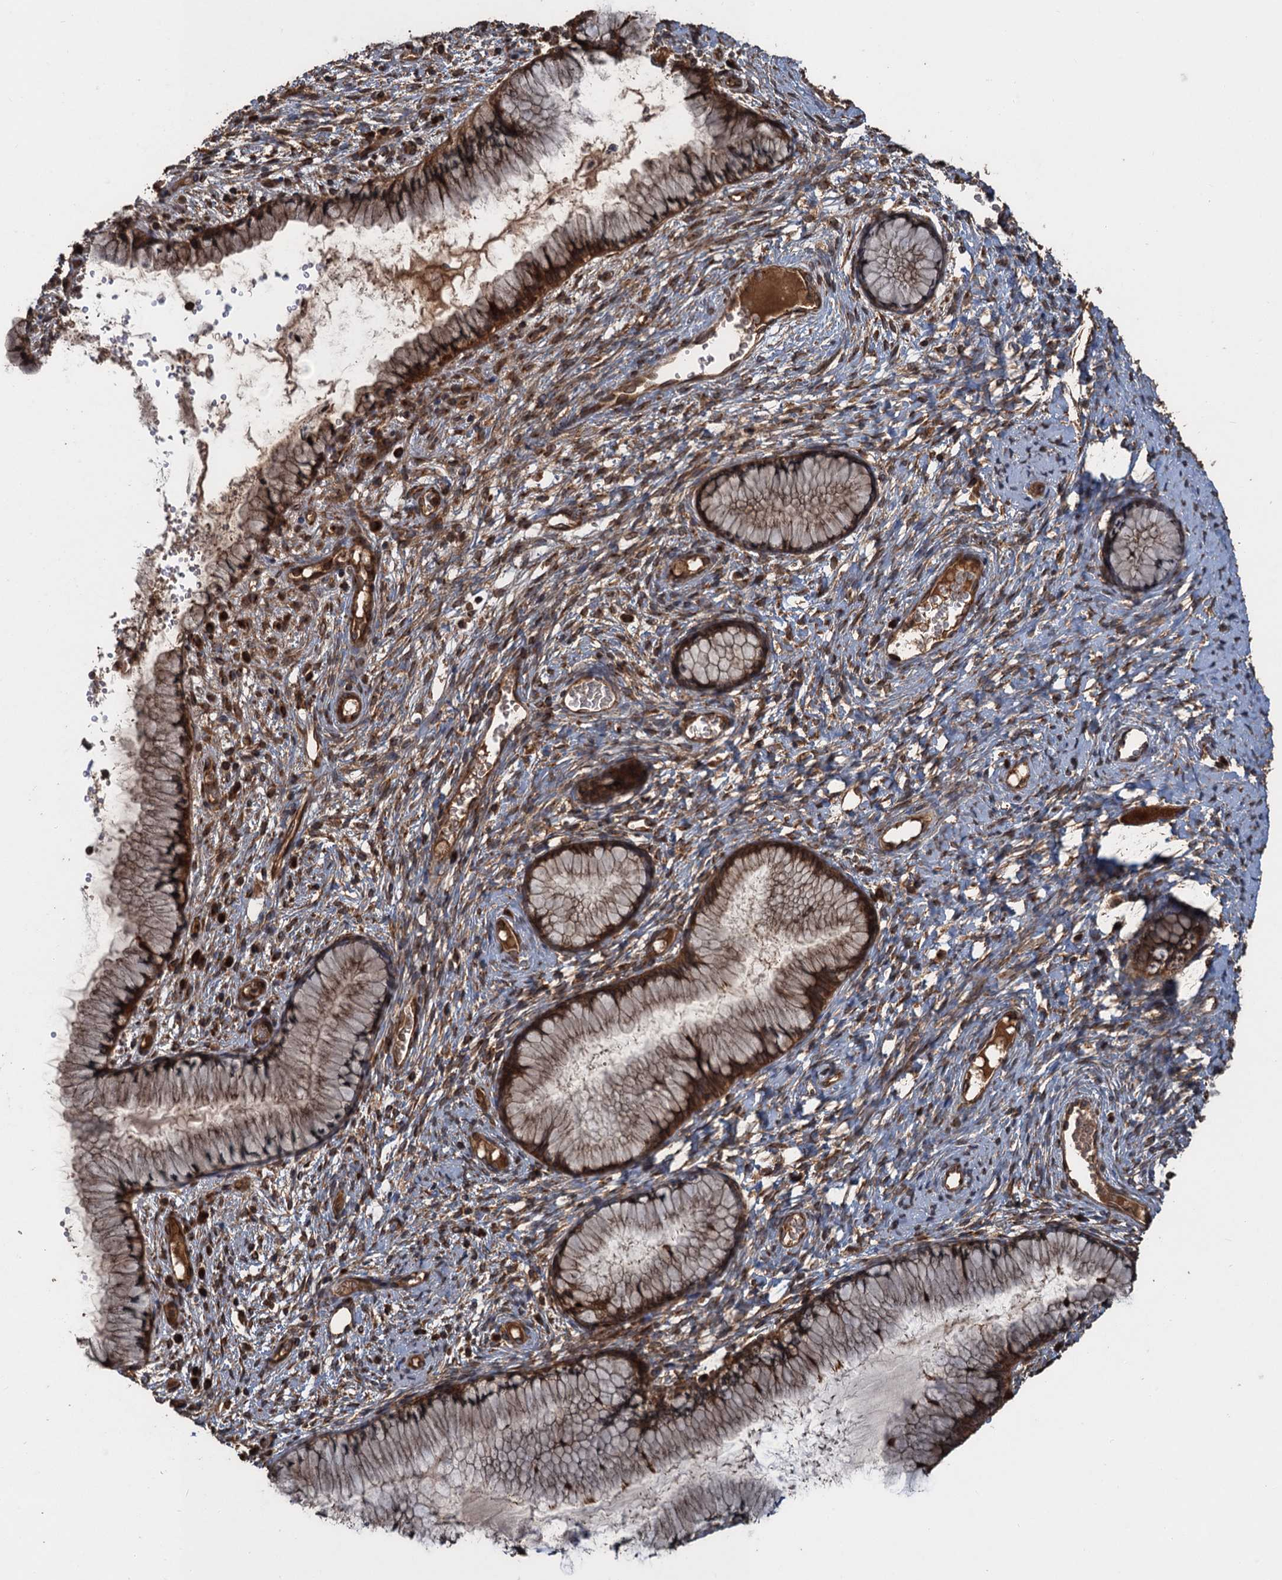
{"staining": {"intensity": "strong", "quantity": ">75%", "location": "cytoplasmic/membranous,nuclear"}, "tissue": "cervix", "cell_type": "Glandular cells", "image_type": "normal", "snomed": [{"axis": "morphology", "description": "Normal tissue, NOS"}, {"axis": "topography", "description": "Cervix"}], "caption": "High-magnification brightfield microscopy of normal cervix stained with DAB (brown) and counterstained with hematoxylin (blue). glandular cells exhibit strong cytoplasmic/membranous,nuclear staining is present in about>75% of cells. The protein of interest is stained brown, and the nuclei are stained in blue (DAB IHC with brightfield microscopy, high magnification).", "gene": "GLE1", "patient": {"sex": "female", "age": 42}}